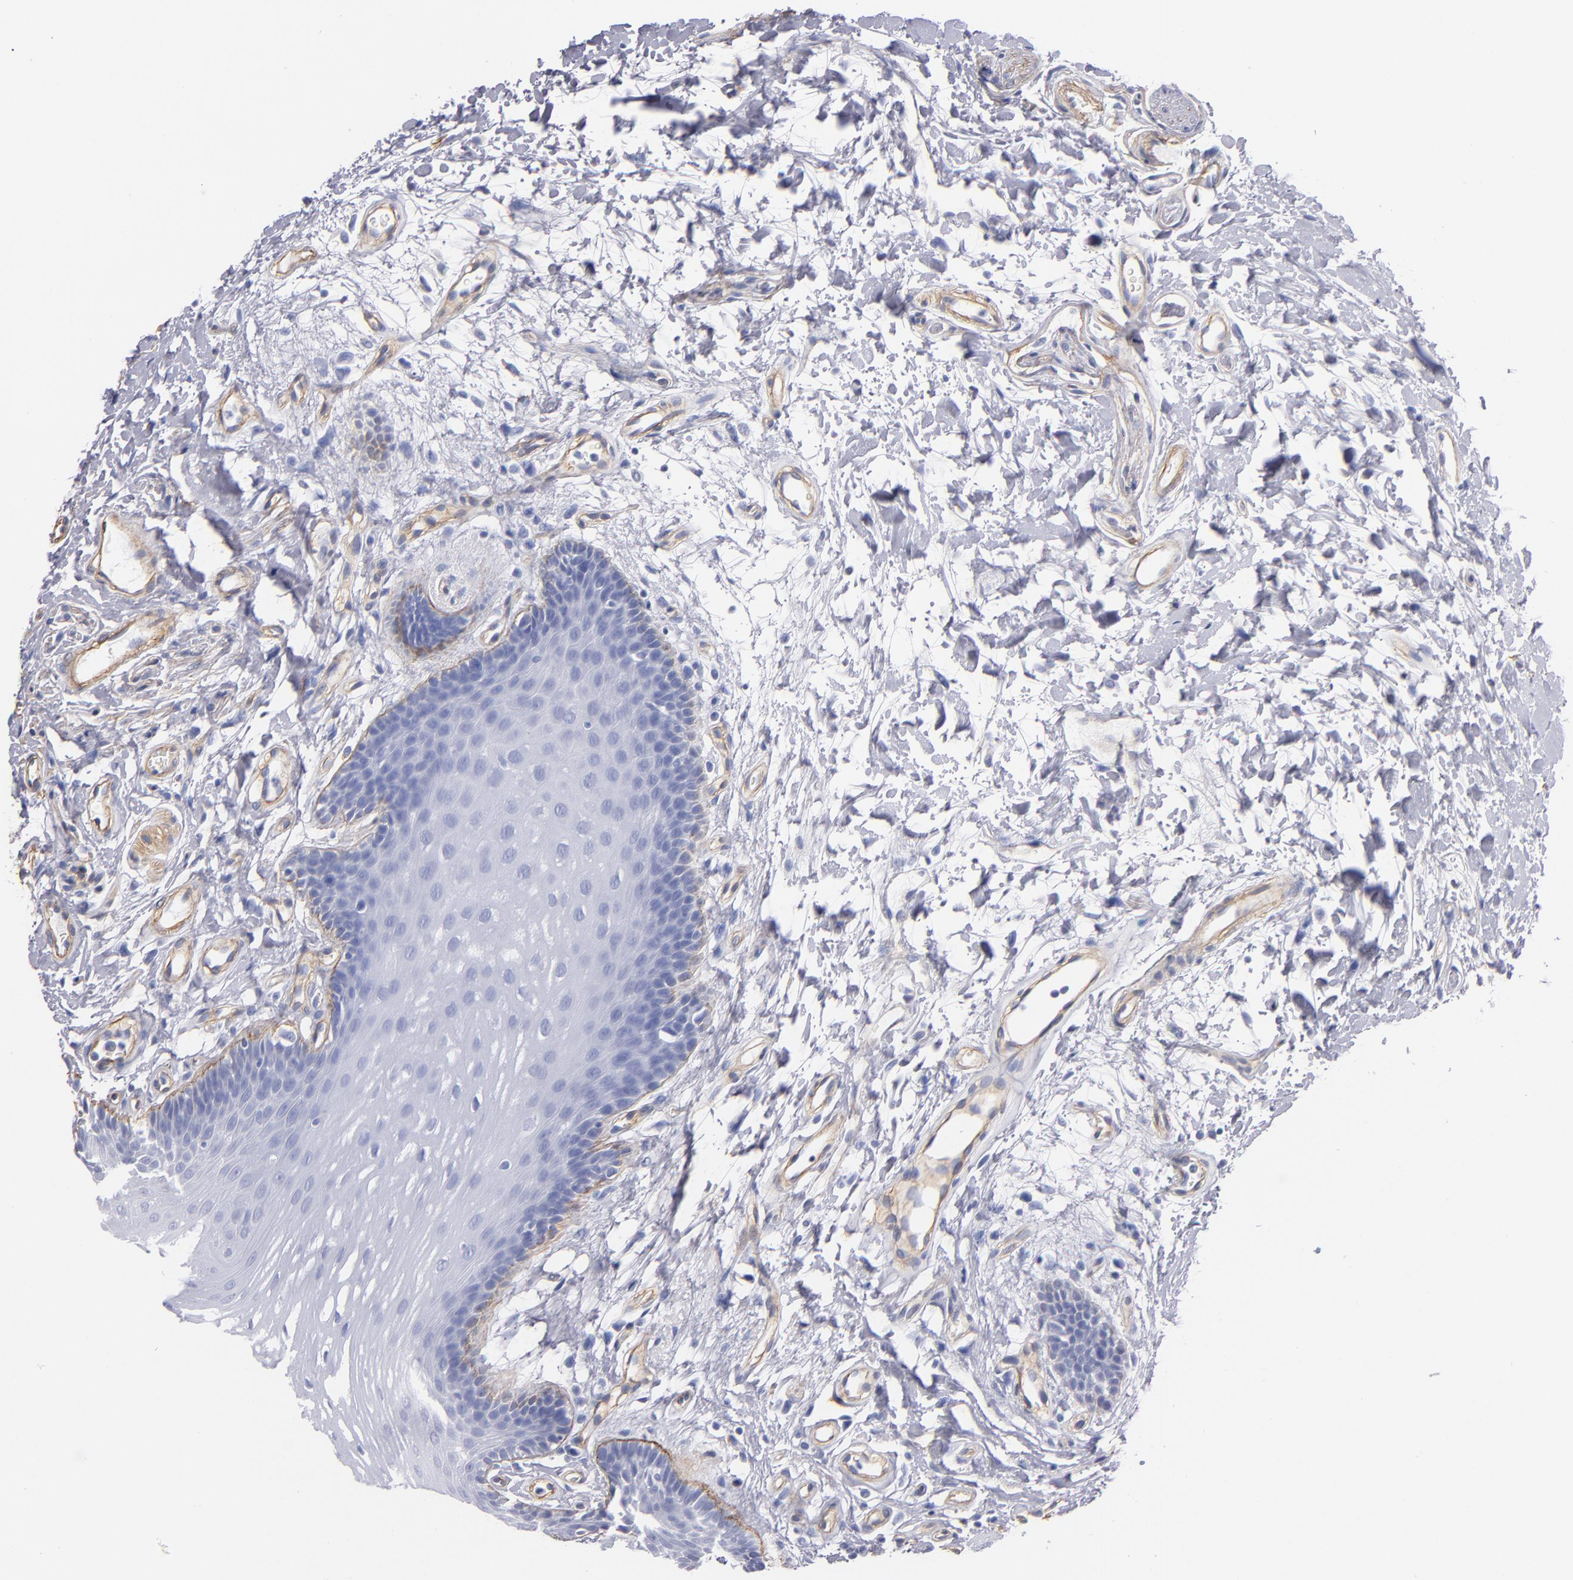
{"staining": {"intensity": "weak", "quantity": "25%-75%", "location": "cytoplasmic/membranous"}, "tissue": "oral mucosa", "cell_type": "Squamous epithelial cells", "image_type": "normal", "snomed": [{"axis": "morphology", "description": "Normal tissue, NOS"}, {"axis": "topography", "description": "Oral tissue"}], "caption": "DAB (3,3'-diaminobenzidine) immunohistochemical staining of normal human oral mucosa displays weak cytoplasmic/membranous protein expression in approximately 25%-75% of squamous epithelial cells. Using DAB (3,3'-diaminobenzidine) (brown) and hematoxylin (blue) stains, captured at high magnification using brightfield microscopy.", "gene": "LAMC1", "patient": {"sex": "male", "age": 62}}